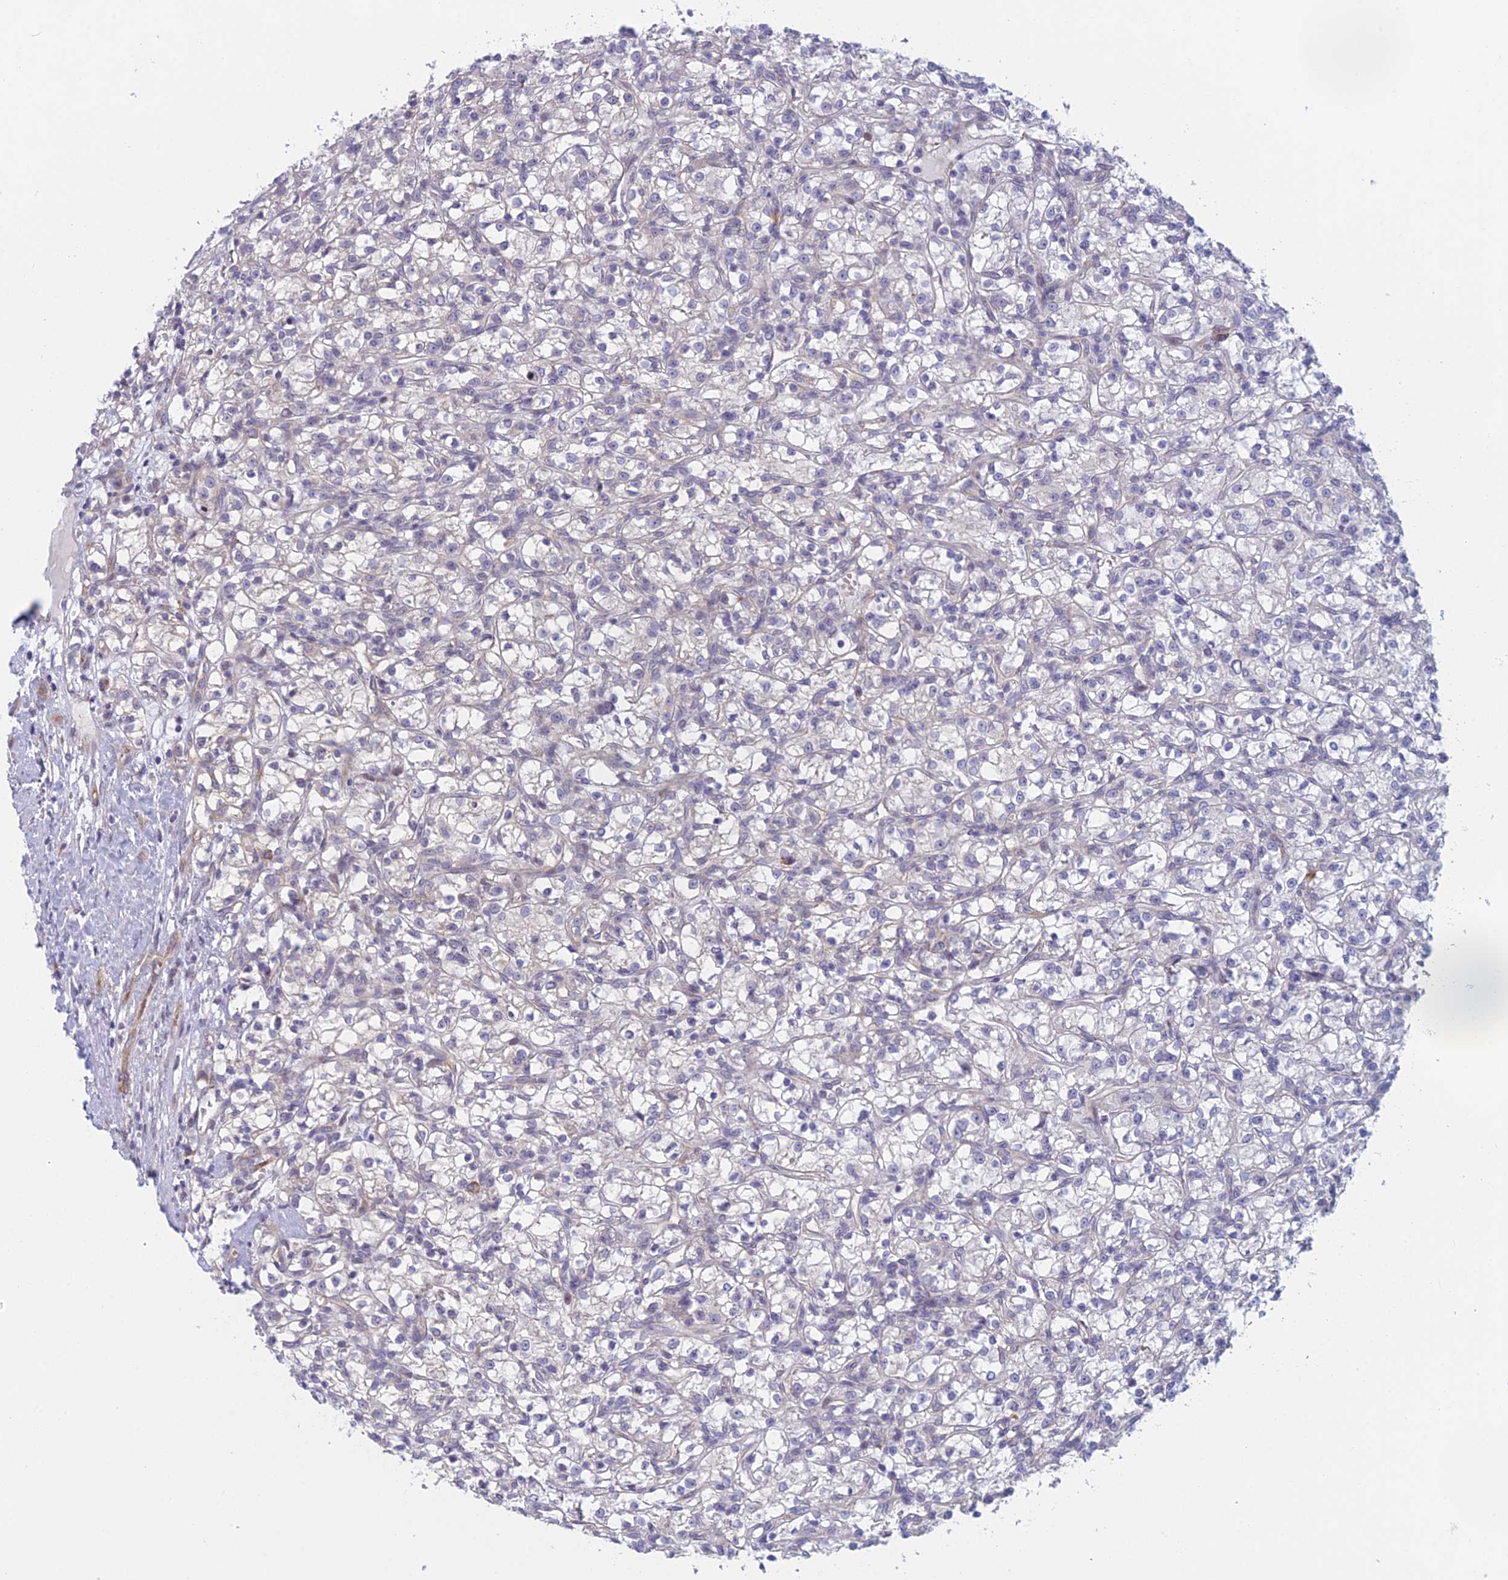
{"staining": {"intensity": "negative", "quantity": "none", "location": "none"}, "tissue": "renal cancer", "cell_type": "Tumor cells", "image_type": "cancer", "snomed": [{"axis": "morphology", "description": "Adenocarcinoma, NOS"}, {"axis": "topography", "description": "Kidney"}], "caption": "An immunohistochemistry photomicrograph of adenocarcinoma (renal) is shown. There is no staining in tumor cells of adenocarcinoma (renal).", "gene": "PPP1R26", "patient": {"sex": "female", "age": 59}}